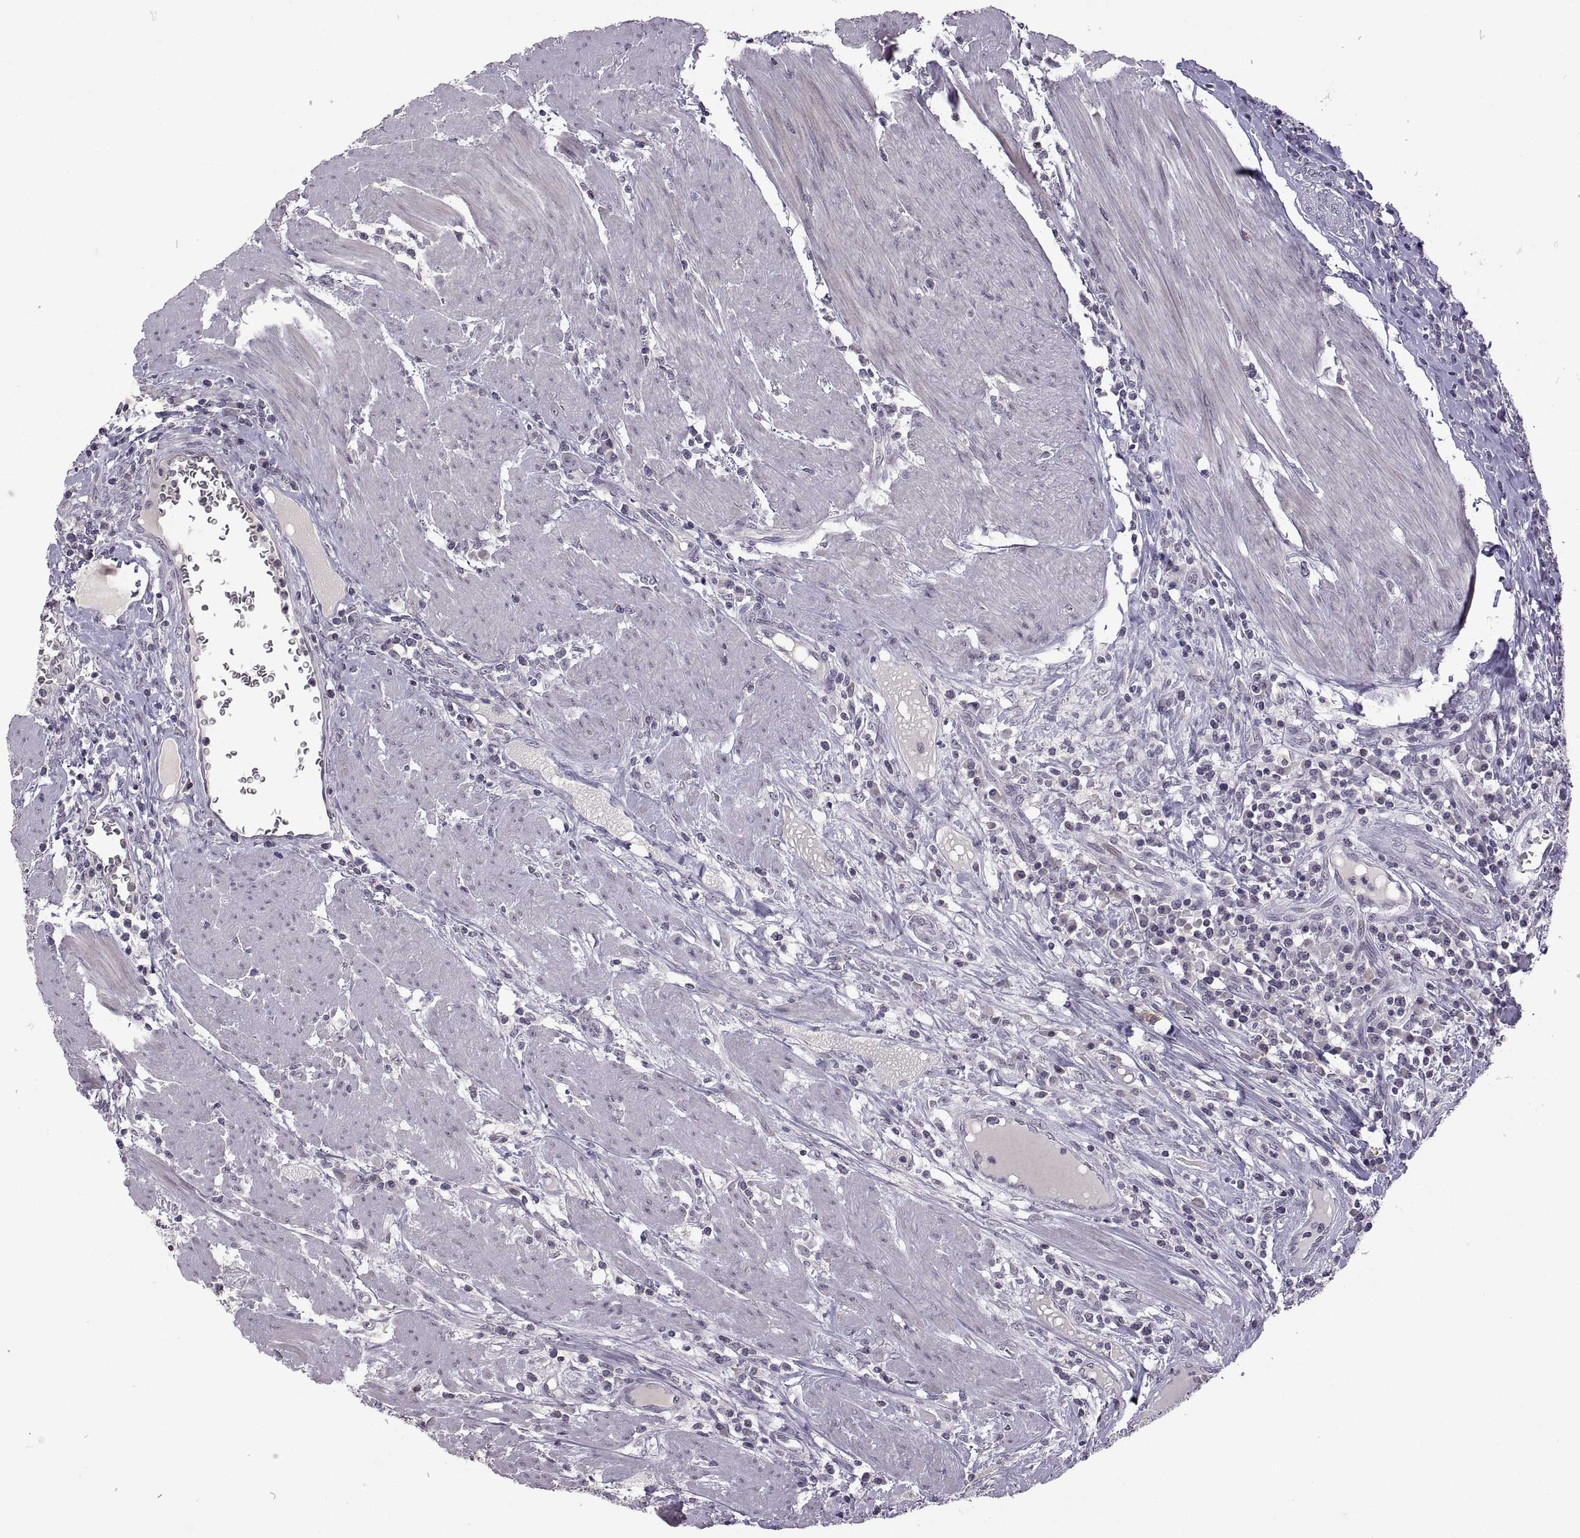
{"staining": {"intensity": "negative", "quantity": "none", "location": "none"}, "tissue": "colorectal cancer", "cell_type": "Tumor cells", "image_type": "cancer", "snomed": [{"axis": "morphology", "description": "Adenocarcinoma, NOS"}, {"axis": "topography", "description": "Colon"}], "caption": "Protein analysis of adenocarcinoma (colorectal) demonstrates no significant expression in tumor cells. (Stains: DAB (3,3'-diaminobenzidine) immunohistochemistry (IHC) with hematoxylin counter stain, Microscopy: brightfield microscopy at high magnification).", "gene": "NEK2", "patient": {"sex": "male", "age": 53}}